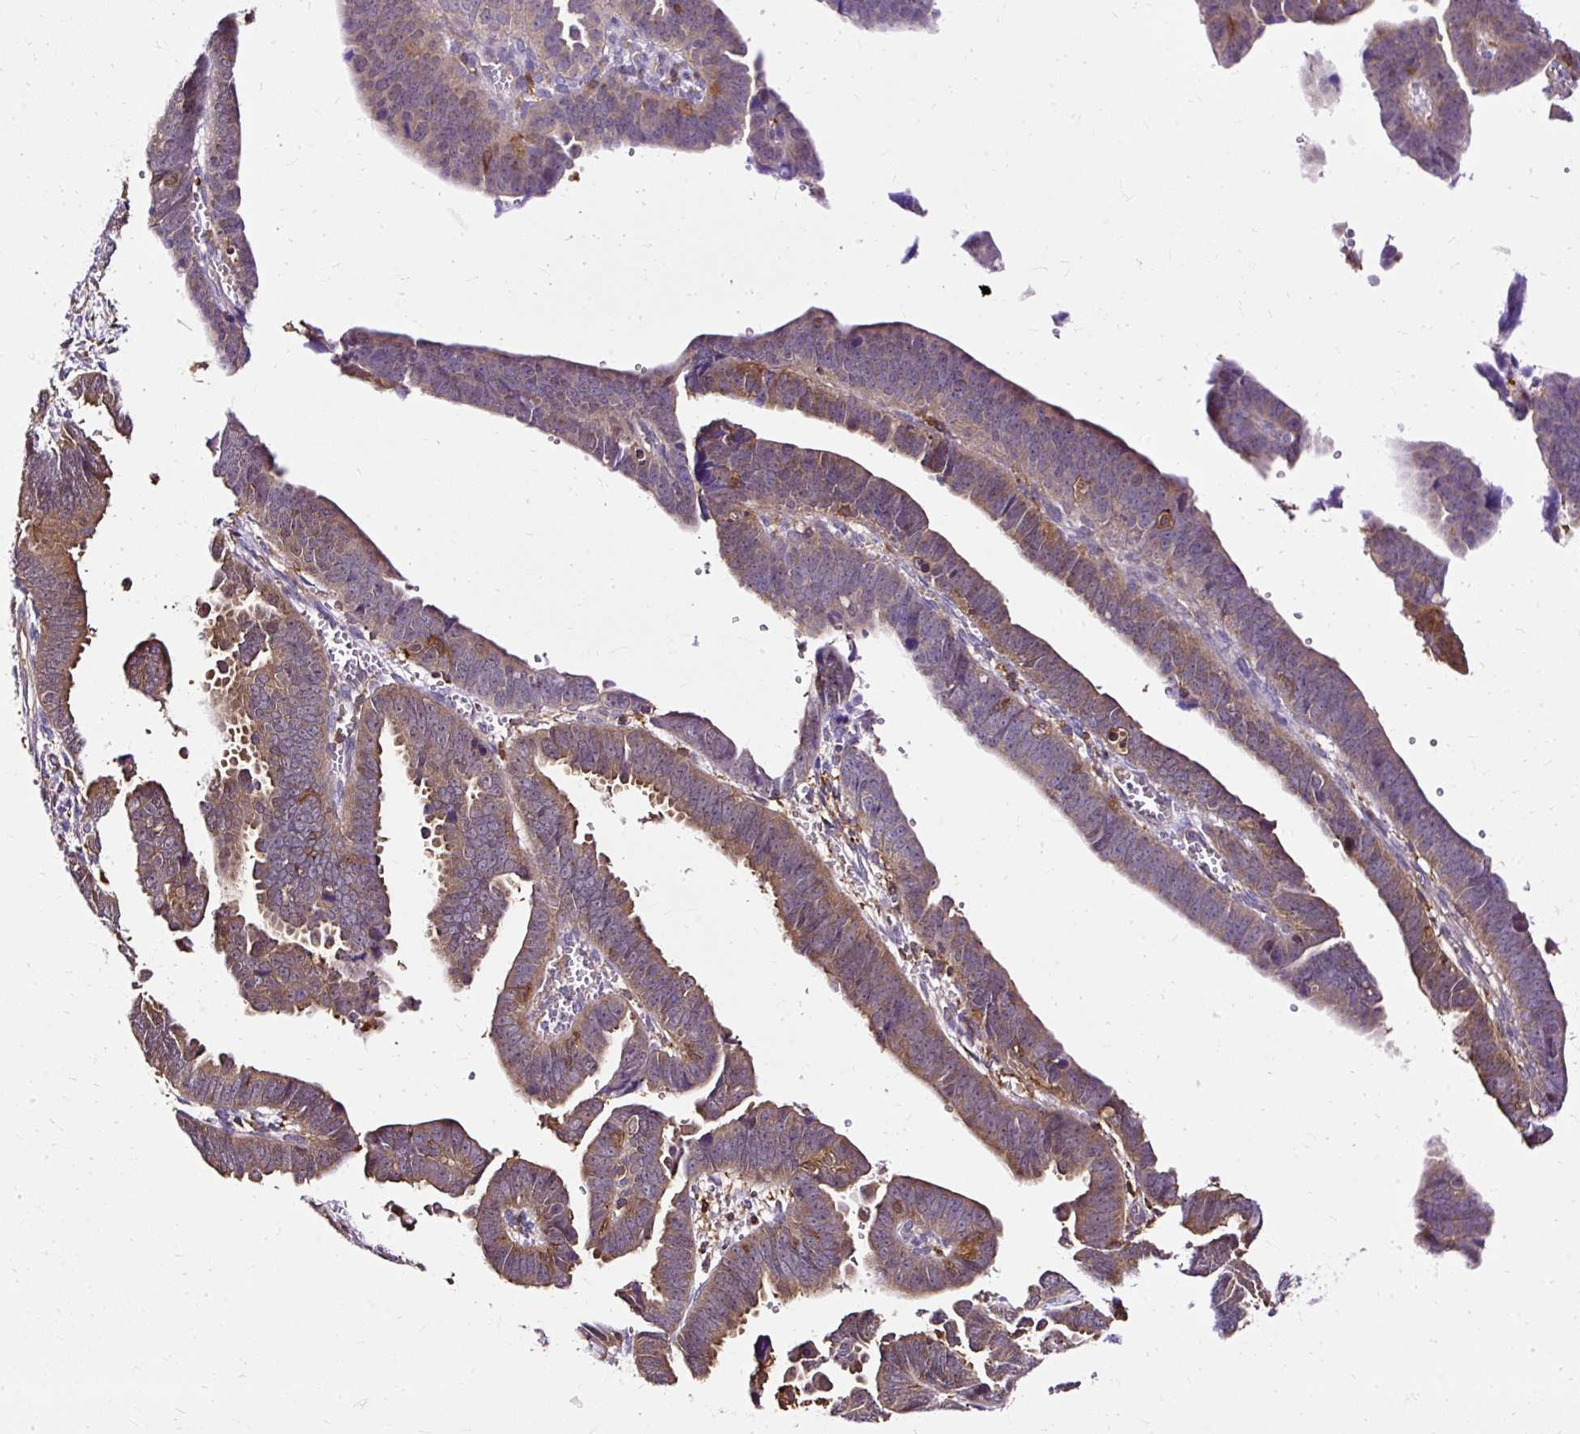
{"staining": {"intensity": "weak", "quantity": "25%-75%", "location": "cytoplasmic/membranous"}, "tissue": "endometrial cancer", "cell_type": "Tumor cells", "image_type": "cancer", "snomed": [{"axis": "morphology", "description": "Adenocarcinoma, NOS"}, {"axis": "topography", "description": "Endometrium"}], "caption": "DAB (3,3'-diaminobenzidine) immunohistochemical staining of human endometrial adenocarcinoma reveals weak cytoplasmic/membranous protein staining in approximately 25%-75% of tumor cells.", "gene": "TWF2", "patient": {"sex": "female", "age": 75}}